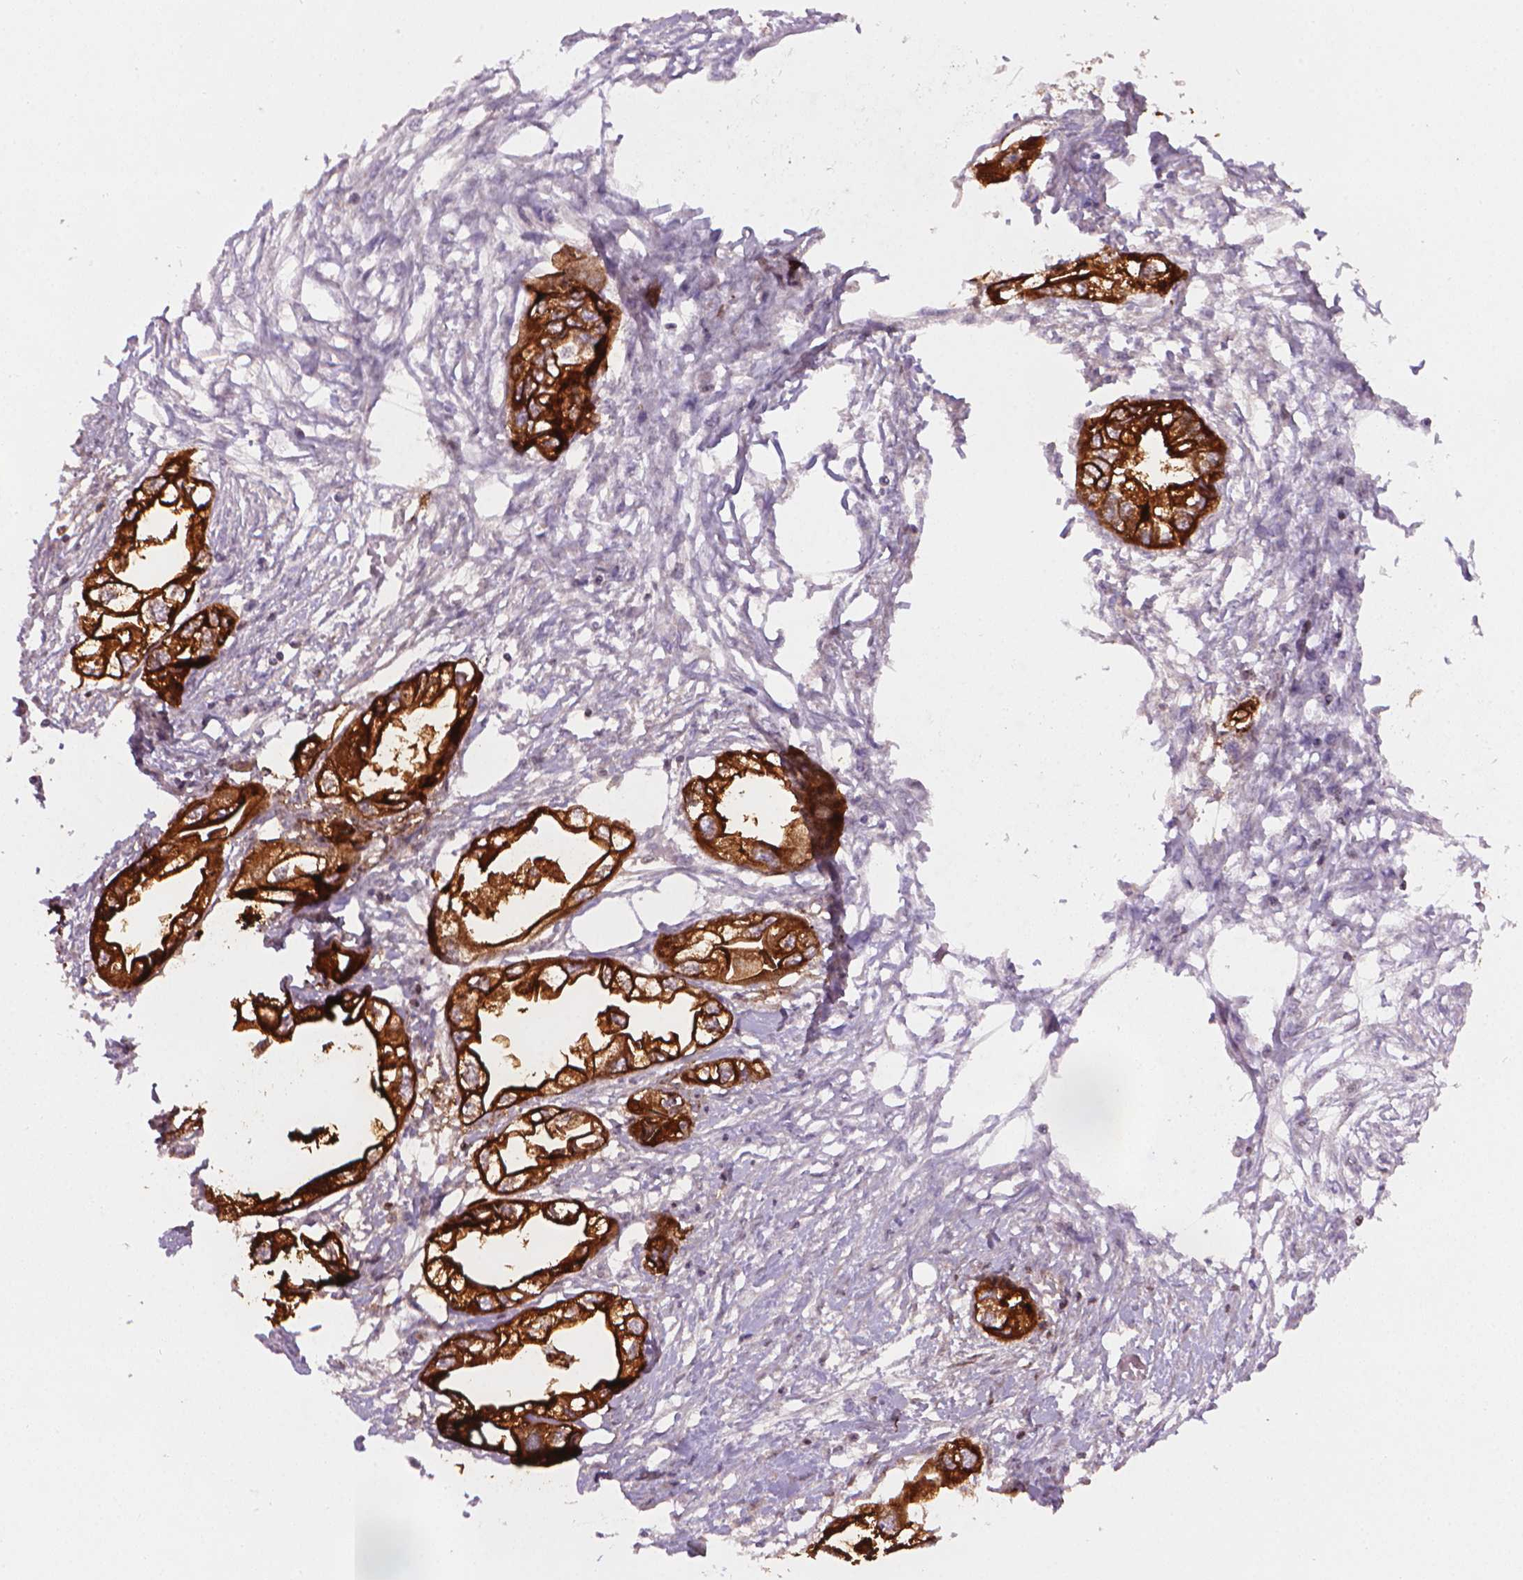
{"staining": {"intensity": "strong", "quantity": ">75%", "location": "cytoplasmic/membranous"}, "tissue": "endometrial cancer", "cell_type": "Tumor cells", "image_type": "cancer", "snomed": [{"axis": "morphology", "description": "Adenocarcinoma, NOS"}, {"axis": "morphology", "description": "Adenocarcinoma, metastatic, NOS"}, {"axis": "topography", "description": "Adipose tissue"}, {"axis": "topography", "description": "Endometrium"}], "caption": "Immunohistochemistry (IHC) histopathology image of neoplastic tissue: adenocarcinoma (endometrial) stained using immunohistochemistry (IHC) reveals high levels of strong protein expression localized specifically in the cytoplasmic/membranous of tumor cells, appearing as a cytoplasmic/membranous brown color.", "gene": "MUC1", "patient": {"sex": "female", "age": 67}}